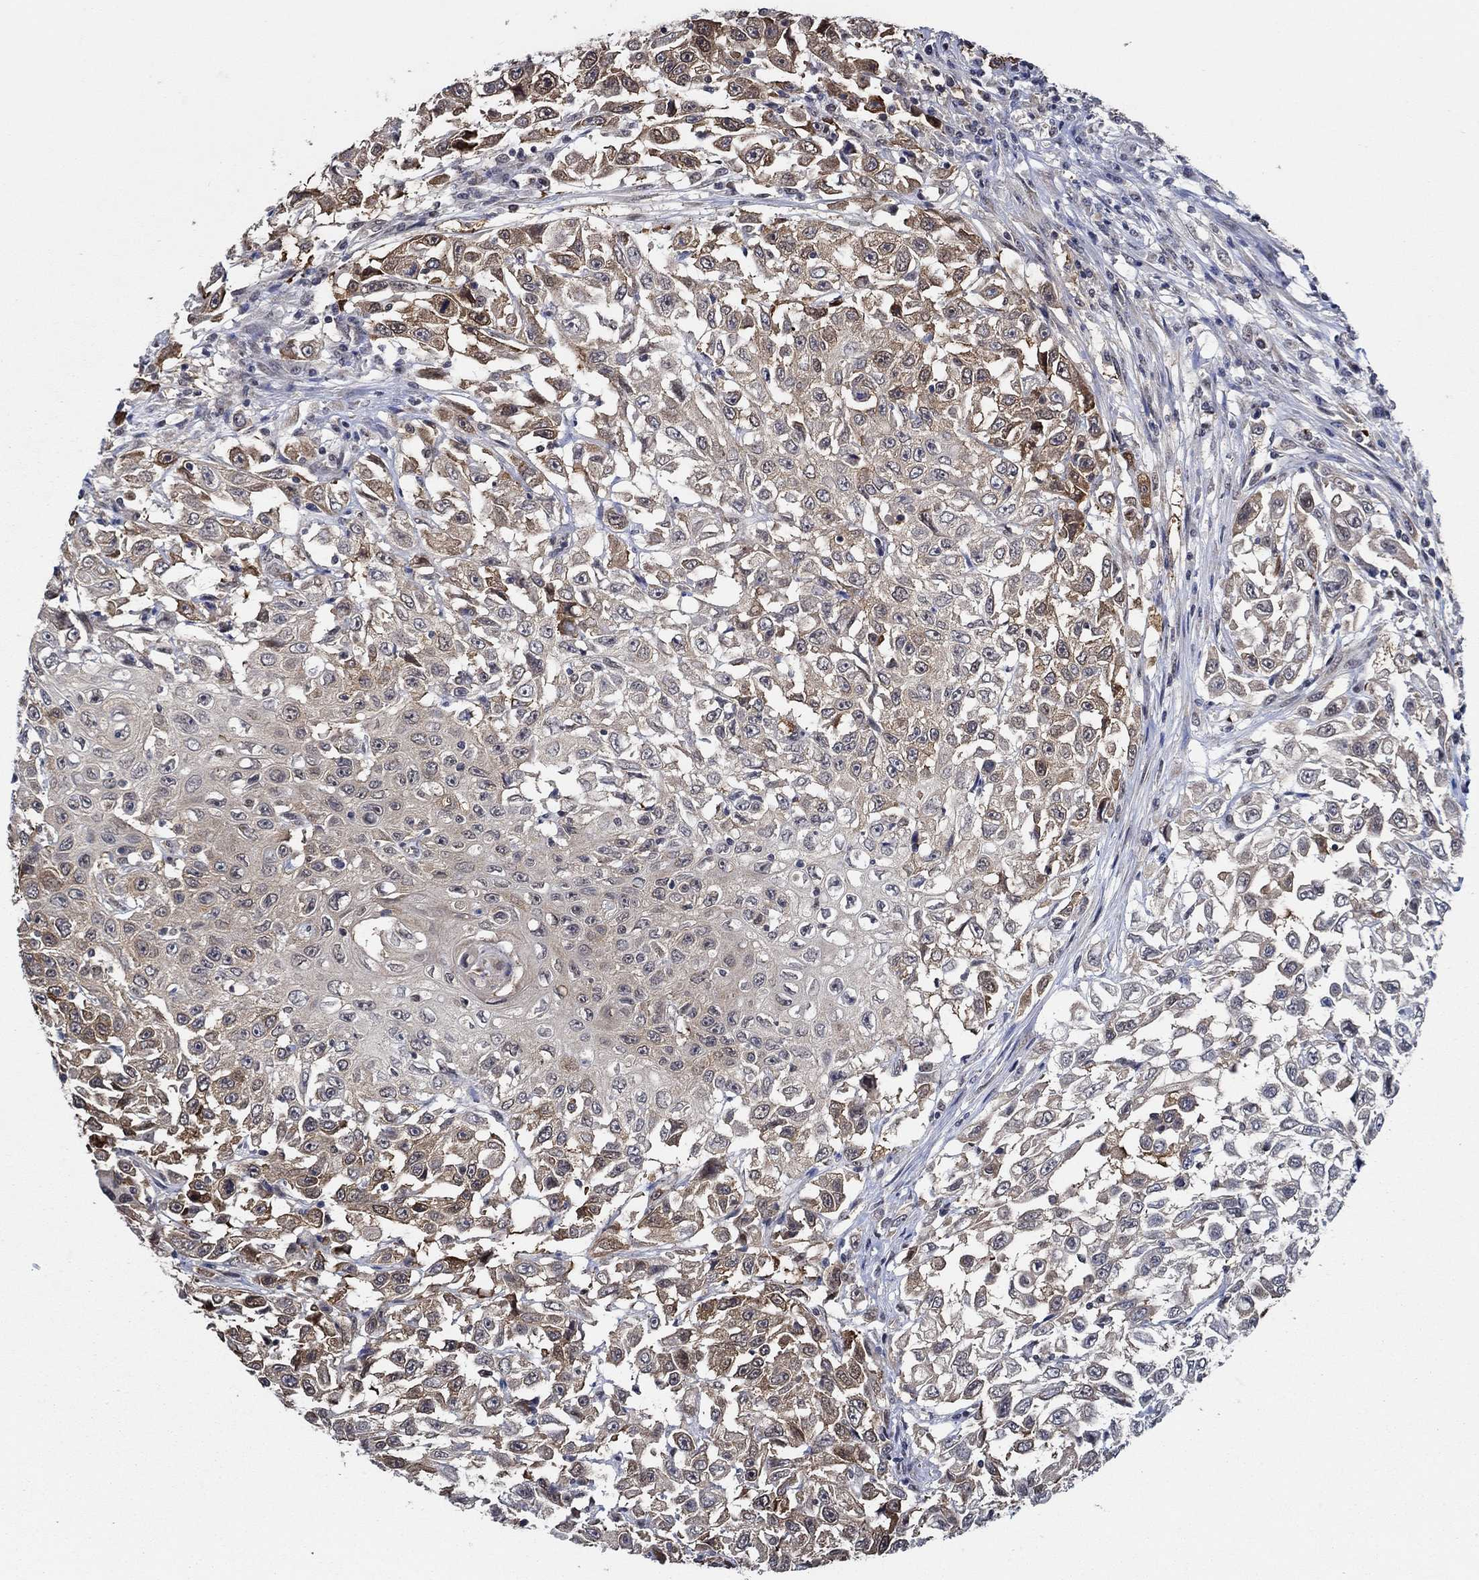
{"staining": {"intensity": "strong", "quantity": "<25%", "location": "cytoplasmic/membranous"}, "tissue": "urothelial cancer", "cell_type": "Tumor cells", "image_type": "cancer", "snomed": [{"axis": "morphology", "description": "Urothelial carcinoma, High grade"}, {"axis": "topography", "description": "Urinary bladder"}], "caption": "A histopathology image of urothelial cancer stained for a protein exhibits strong cytoplasmic/membranous brown staining in tumor cells.", "gene": "DACT1", "patient": {"sex": "female", "age": 56}}